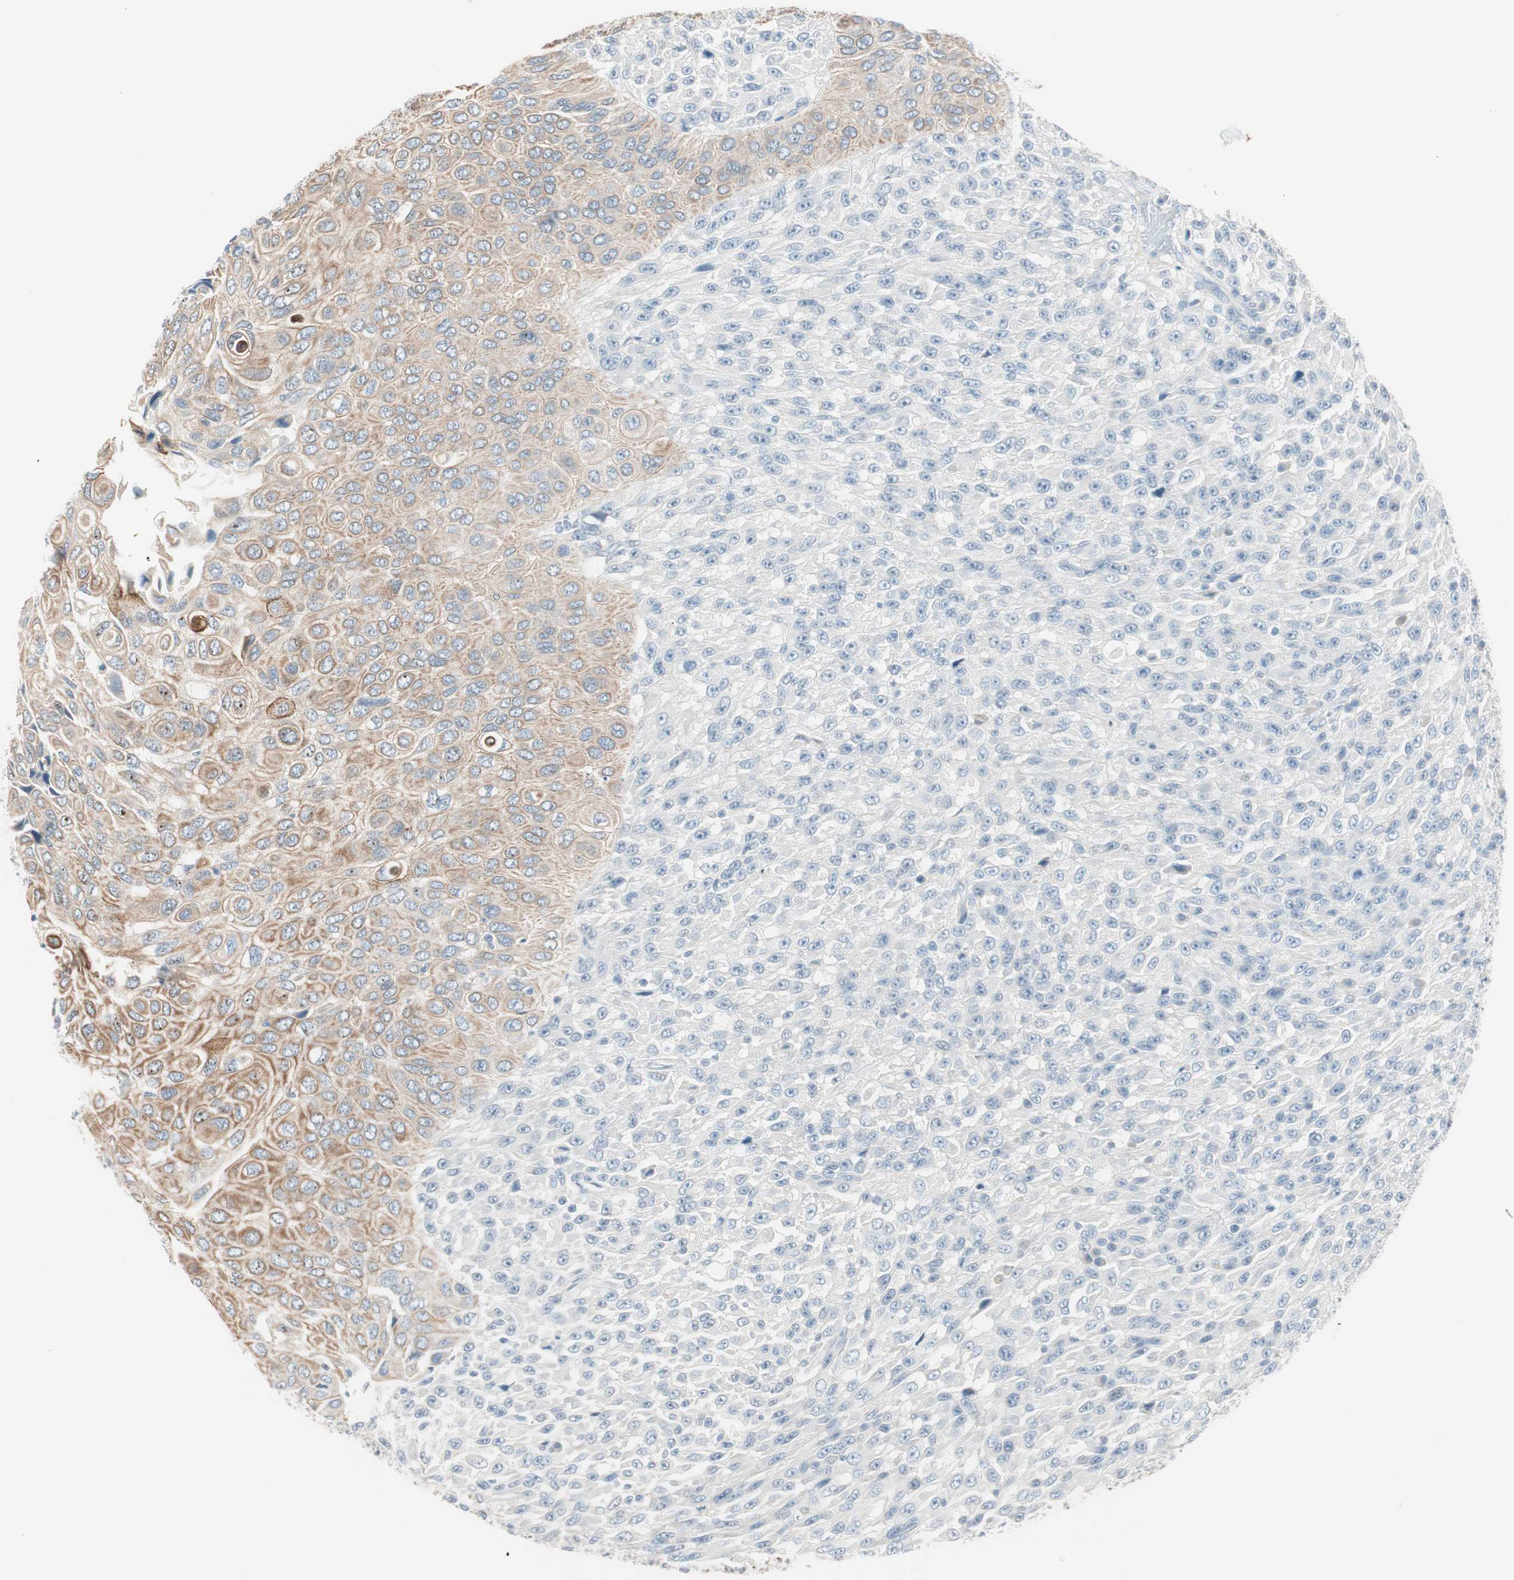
{"staining": {"intensity": "moderate", "quantity": "25%-75%", "location": "cytoplasmic/membranous"}, "tissue": "urothelial cancer", "cell_type": "Tumor cells", "image_type": "cancer", "snomed": [{"axis": "morphology", "description": "Urothelial carcinoma, High grade"}, {"axis": "topography", "description": "Urinary bladder"}], "caption": "A medium amount of moderate cytoplasmic/membranous positivity is appreciated in about 25%-75% of tumor cells in urothelial carcinoma (high-grade) tissue.", "gene": "GNAO1", "patient": {"sex": "male", "age": 66}}